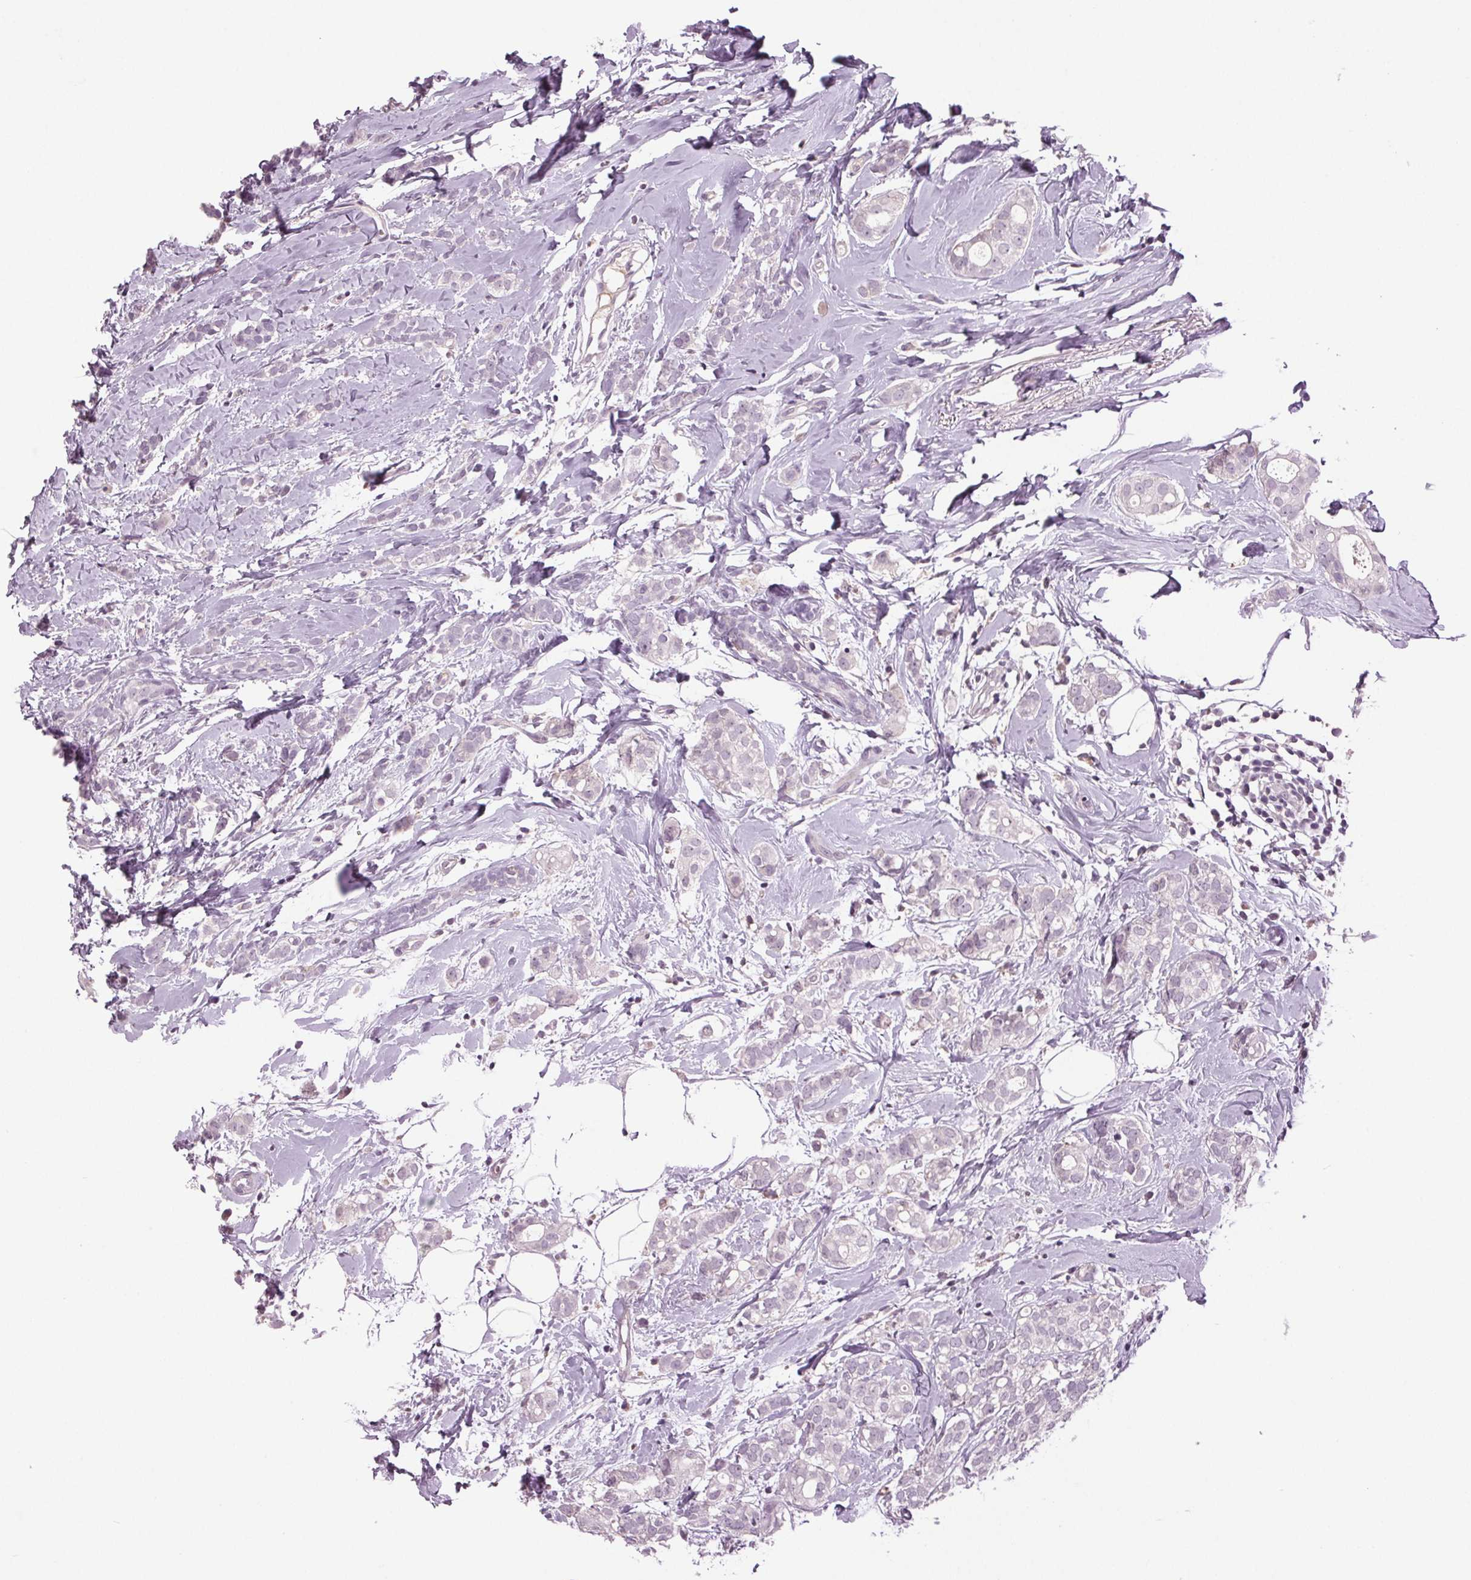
{"staining": {"intensity": "negative", "quantity": "none", "location": "none"}, "tissue": "breast cancer", "cell_type": "Tumor cells", "image_type": "cancer", "snomed": [{"axis": "morphology", "description": "Duct carcinoma"}, {"axis": "topography", "description": "Breast"}], "caption": "An image of breast cancer stained for a protein demonstrates no brown staining in tumor cells.", "gene": "DNAH12", "patient": {"sex": "female", "age": 40}}